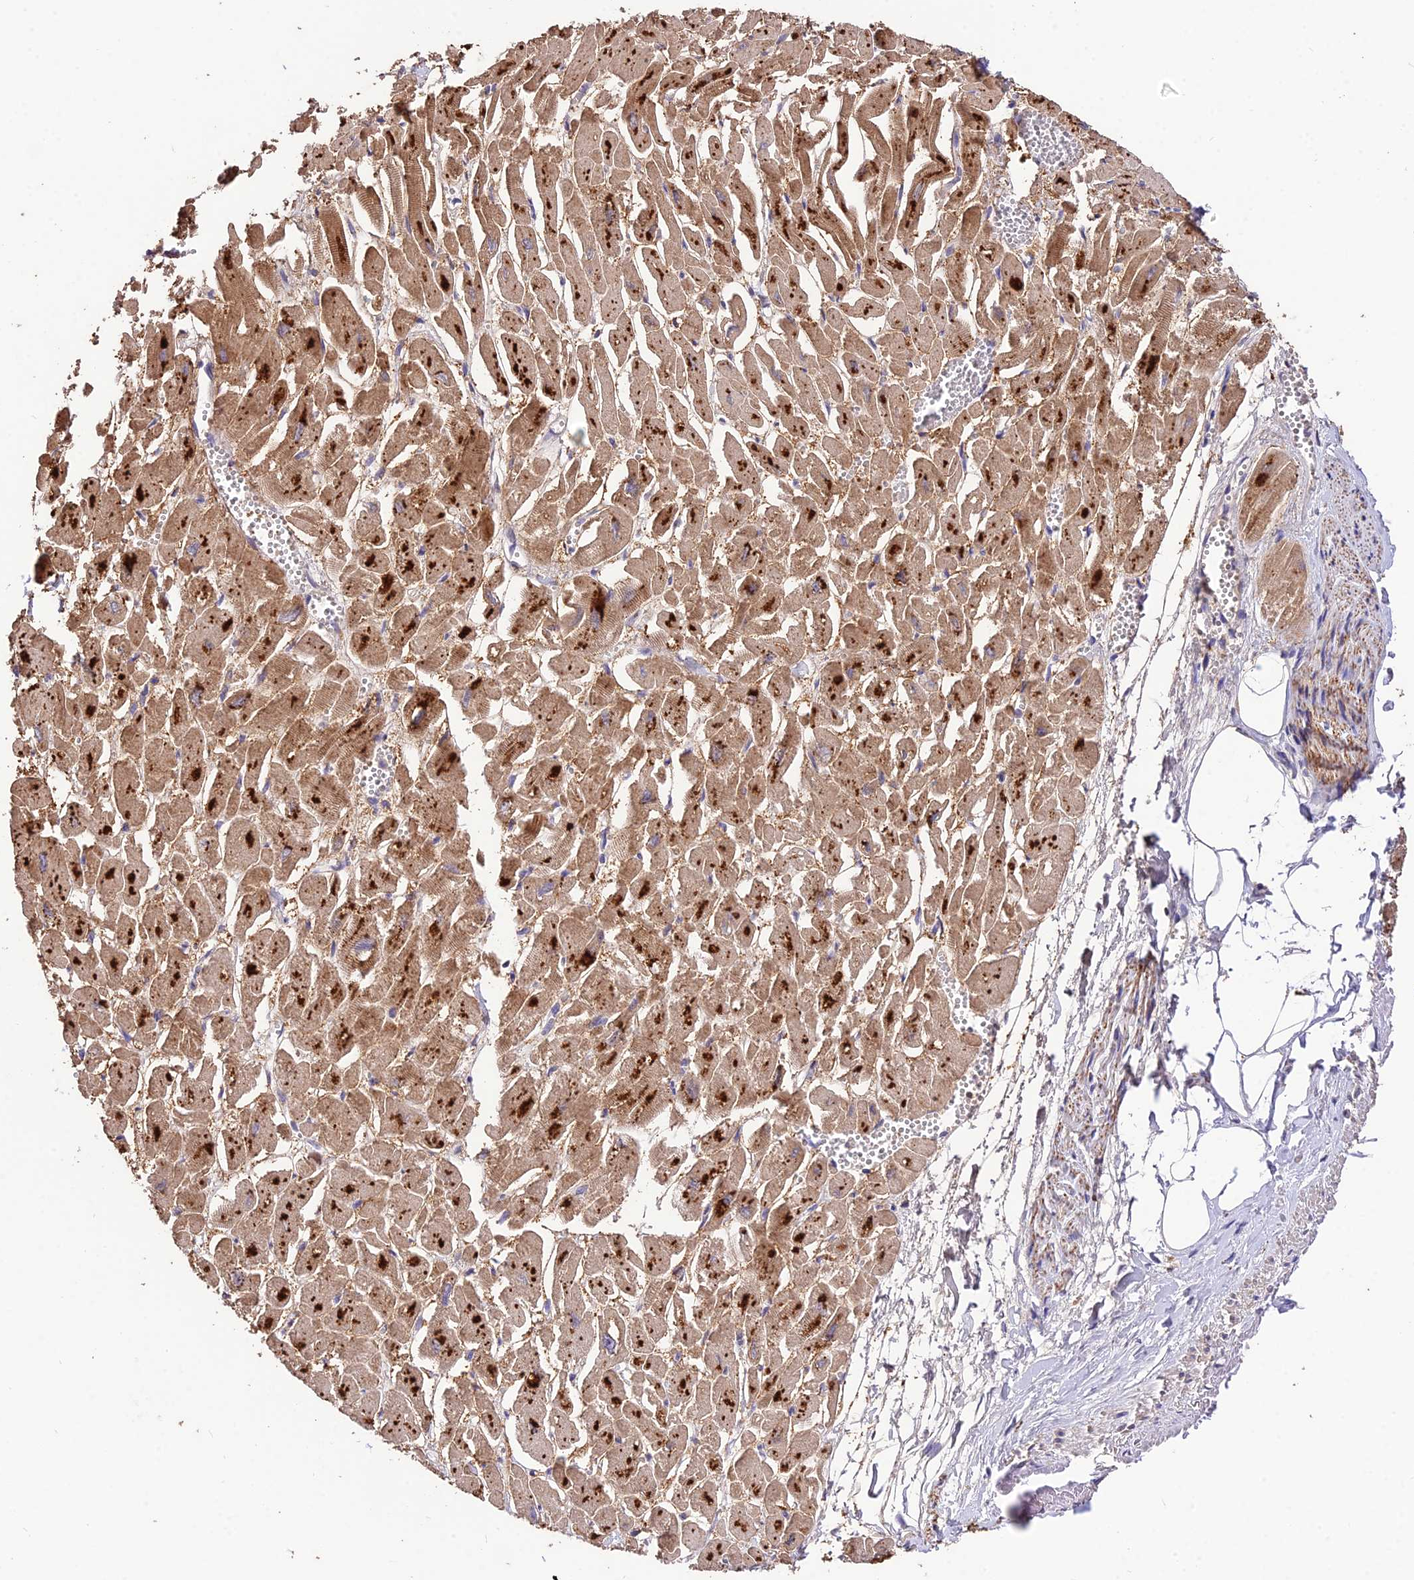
{"staining": {"intensity": "strong", "quantity": ">75%", "location": "cytoplasmic/membranous"}, "tissue": "heart muscle", "cell_type": "Cardiomyocytes", "image_type": "normal", "snomed": [{"axis": "morphology", "description": "Normal tissue, NOS"}, {"axis": "topography", "description": "Heart"}], "caption": "A photomicrograph of human heart muscle stained for a protein exhibits strong cytoplasmic/membranous brown staining in cardiomyocytes.", "gene": "SDHD", "patient": {"sex": "male", "age": 54}}